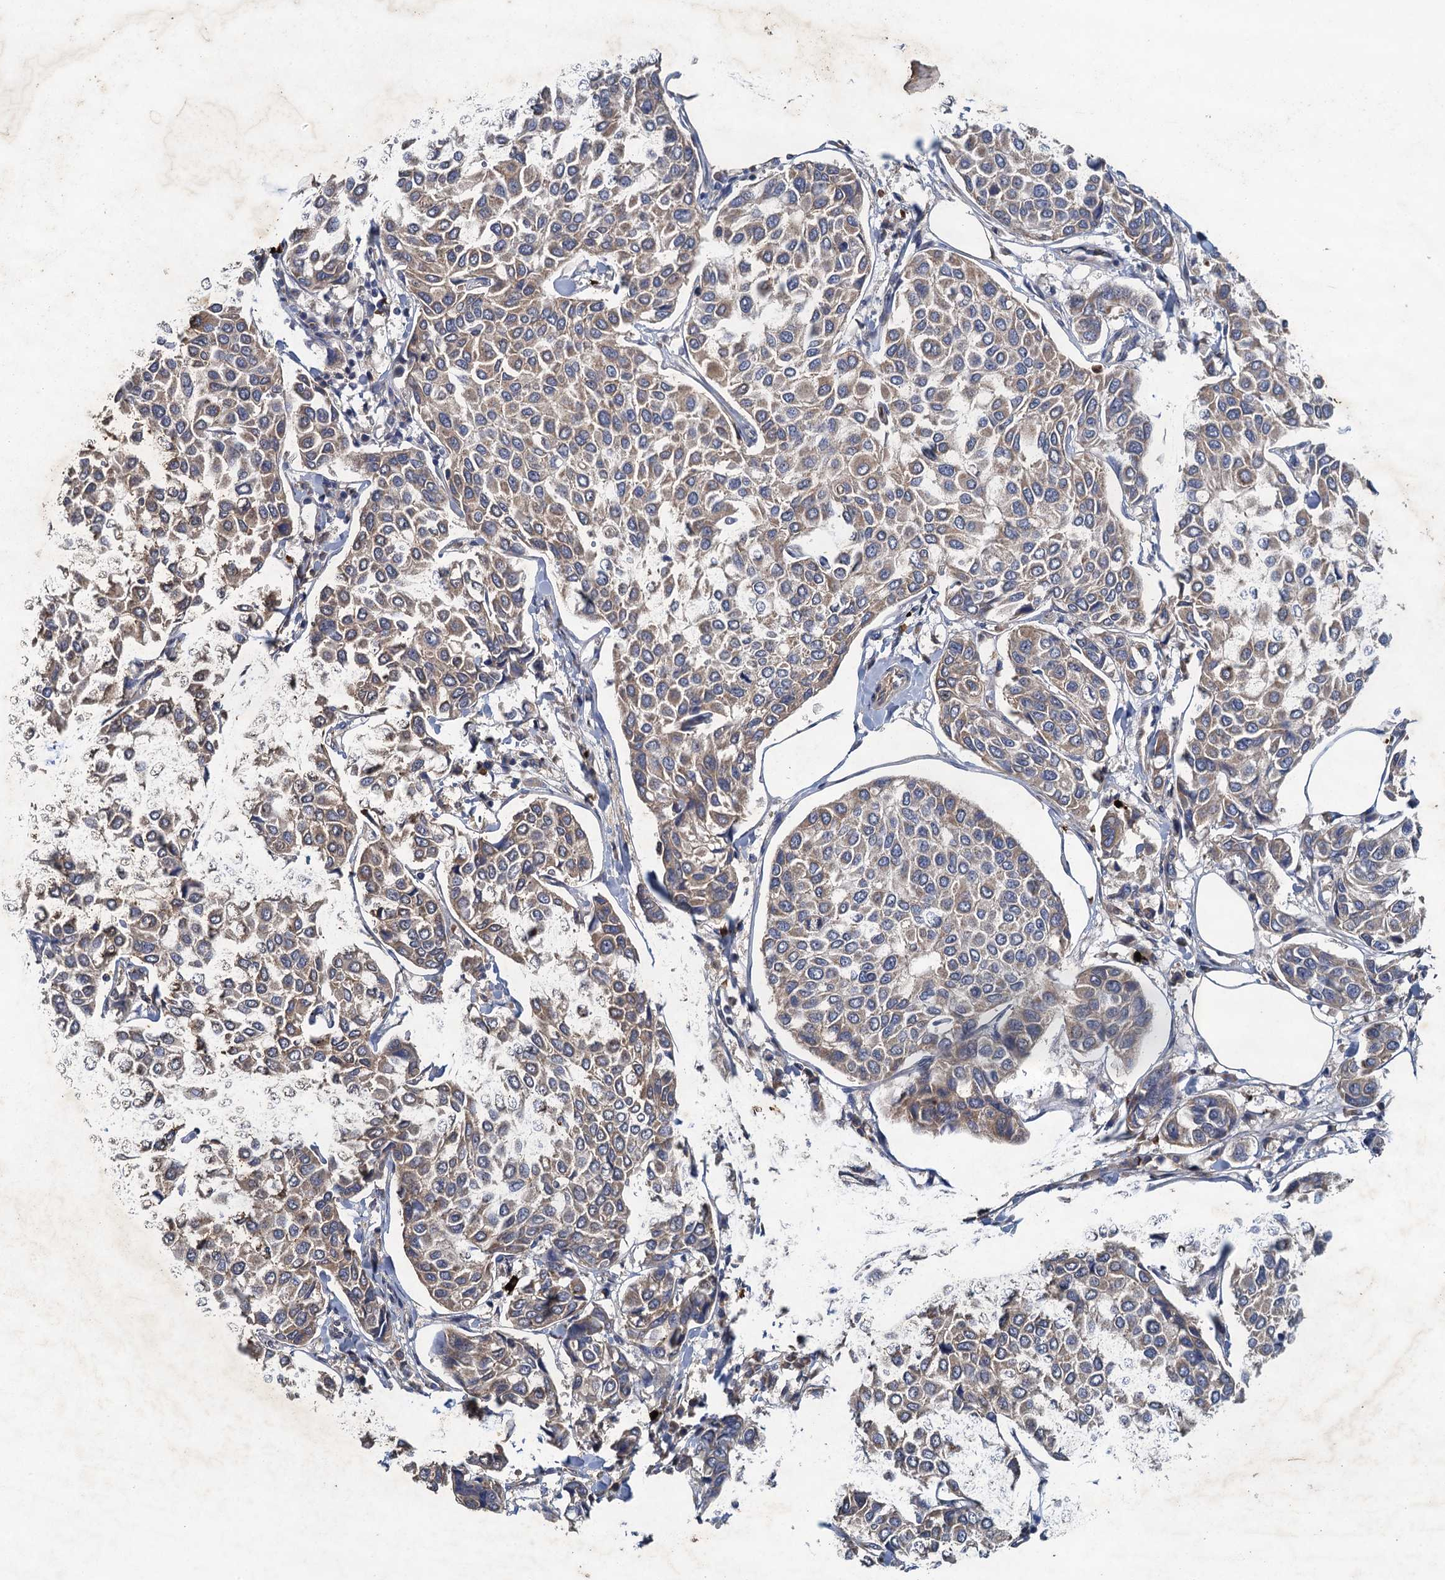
{"staining": {"intensity": "moderate", "quantity": ">75%", "location": "cytoplasmic/membranous"}, "tissue": "breast cancer", "cell_type": "Tumor cells", "image_type": "cancer", "snomed": [{"axis": "morphology", "description": "Duct carcinoma"}, {"axis": "topography", "description": "Breast"}], "caption": "There is medium levels of moderate cytoplasmic/membranous positivity in tumor cells of invasive ductal carcinoma (breast), as demonstrated by immunohistochemical staining (brown color).", "gene": "TPCN1", "patient": {"sex": "female", "age": 55}}